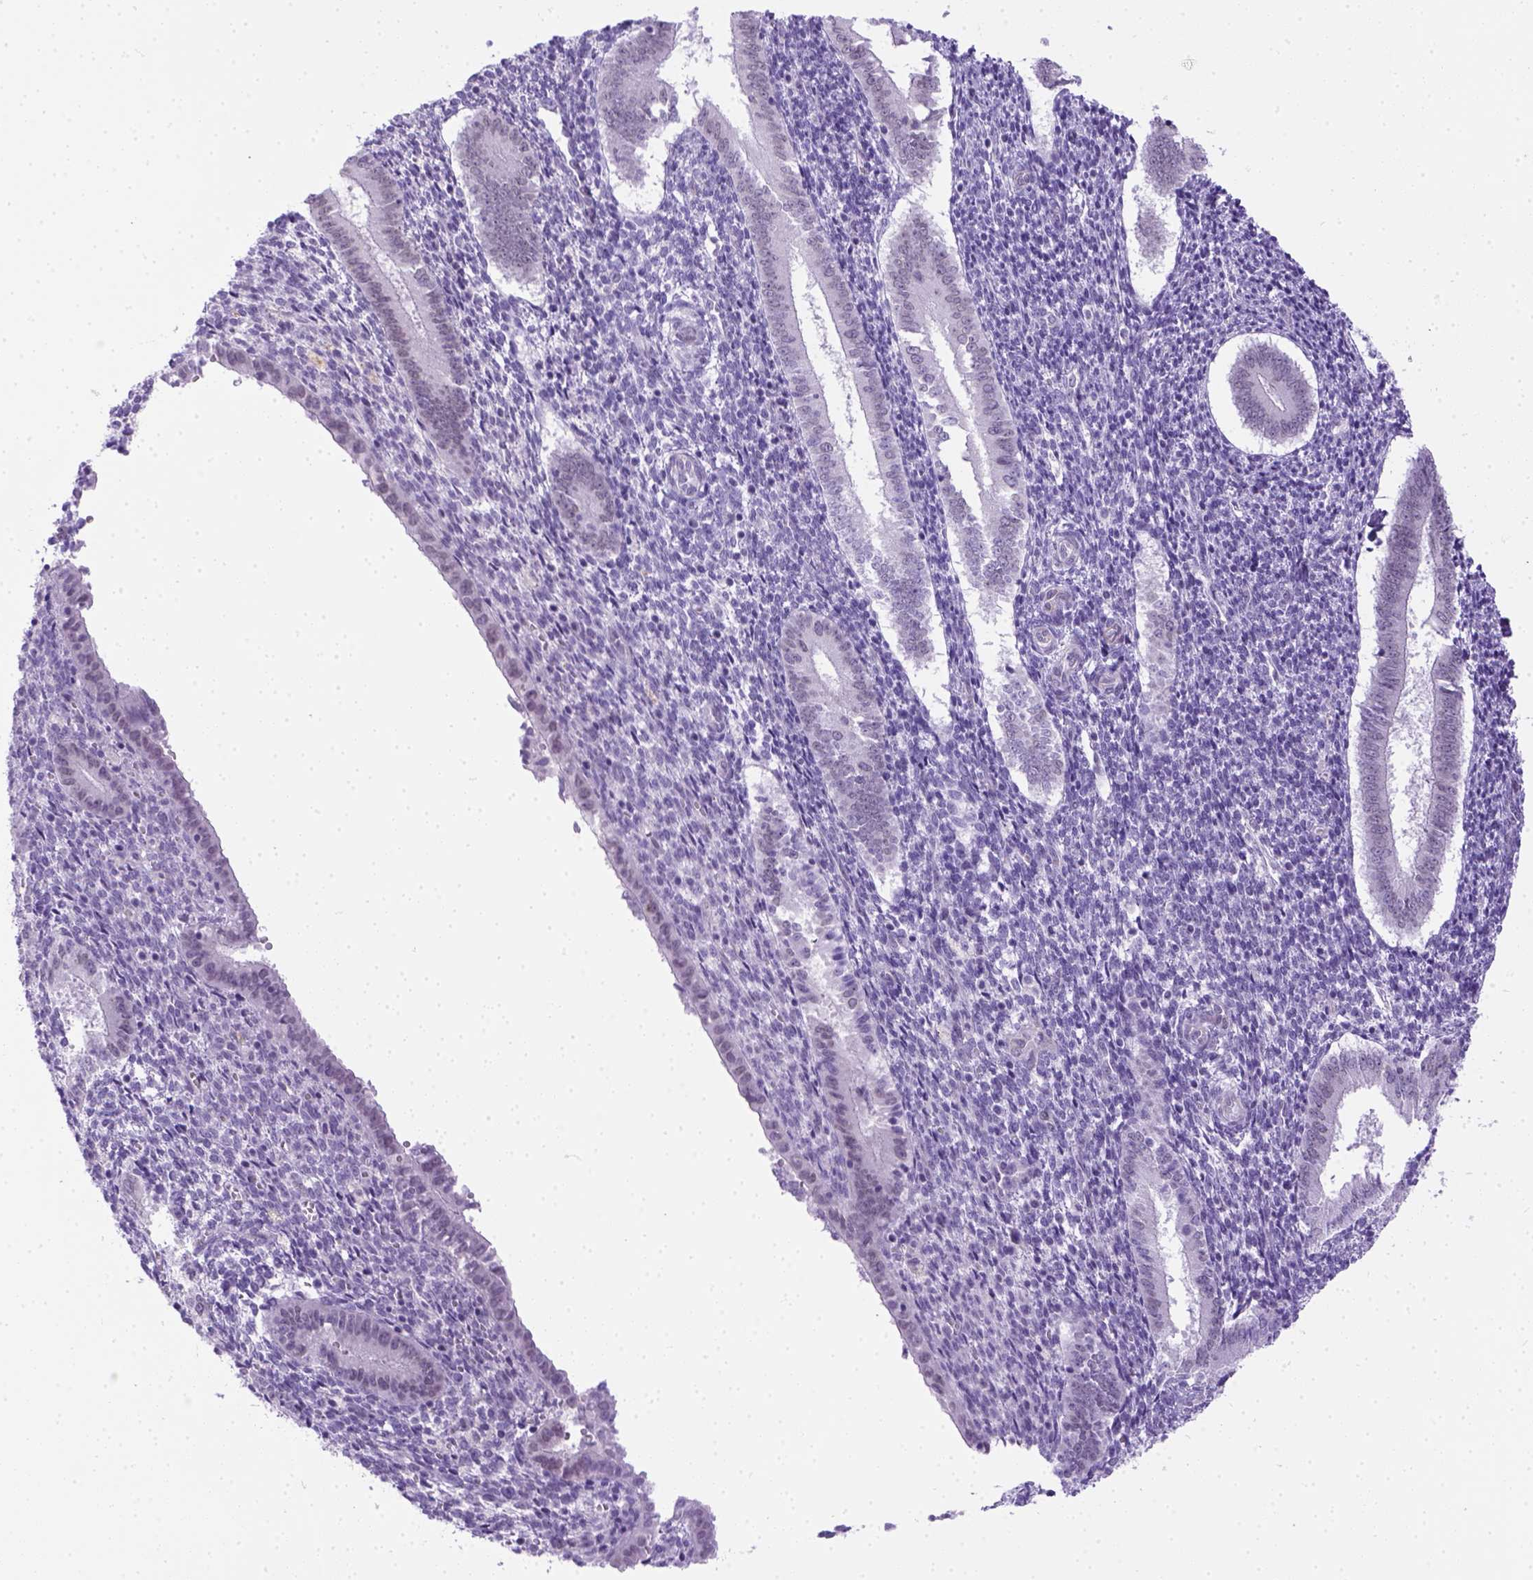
{"staining": {"intensity": "negative", "quantity": "none", "location": "none"}, "tissue": "endometrium", "cell_type": "Cells in endometrial stroma", "image_type": "normal", "snomed": [{"axis": "morphology", "description": "Normal tissue, NOS"}, {"axis": "topography", "description": "Endometrium"}], "caption": "This micrograph is of normal endometrium stained with immunohistochemistry to label a protein in brown with the nuclei are counter-stained blue. There is no positivity in cells in endometrial stroma. (Stains: DAB immunohistochemistry with hematoxylin counter stain, Microscopy: brightfield microscopy at high magnification).", "gene": "FAM184B", "patient": {"sex": "female", "age": 25}}